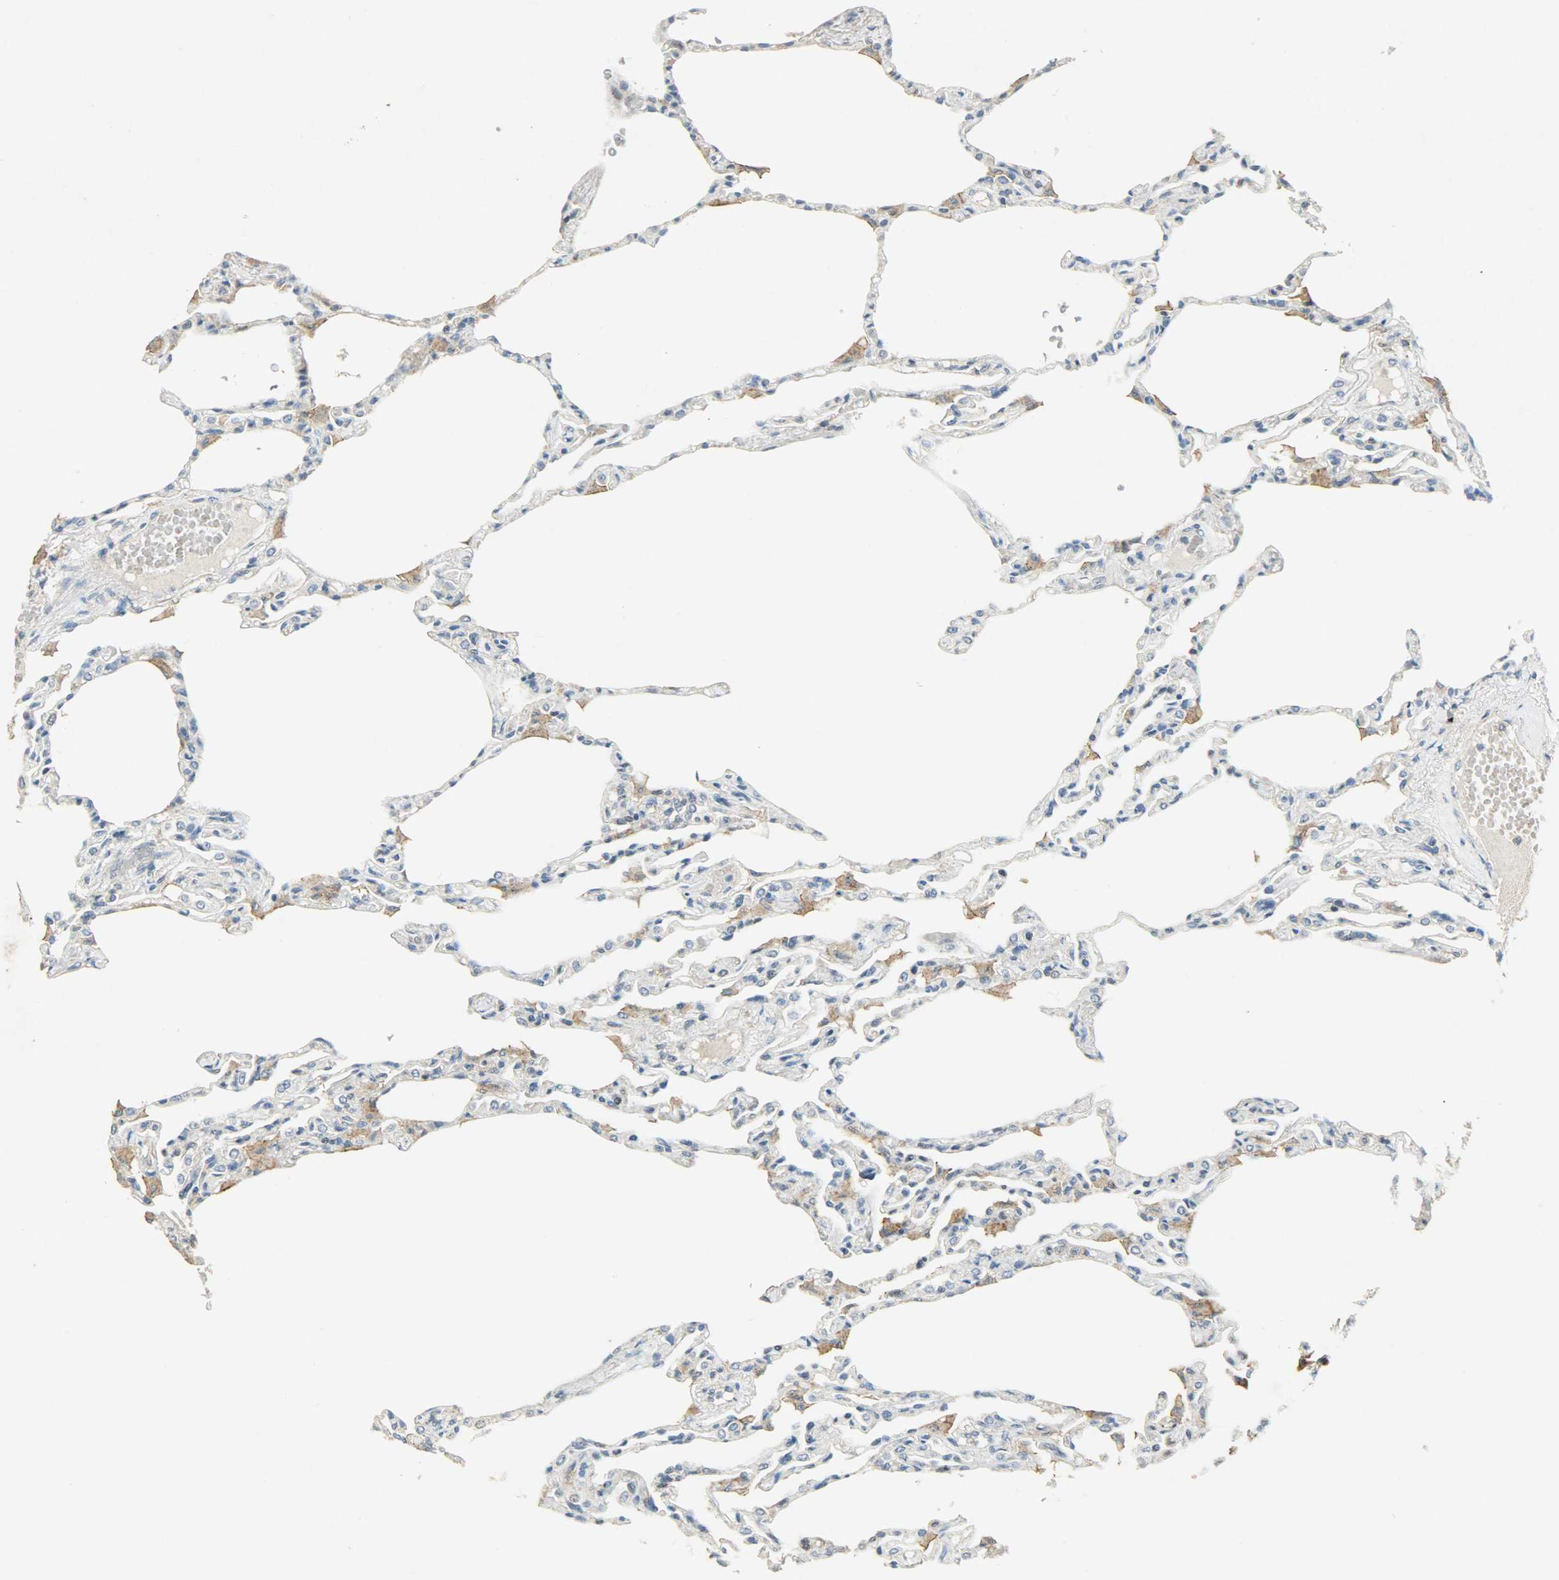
{"staining": {"intensity": "negative", "quantity": "none", "location": "none"}, "tissue": "lung", "cell_type": "Alveolar cells", "image_type": "normal", "snomed": [{"axis": "morphology", "description": "Normal tissue, NOS"}, {"axis": "topography", "description": "Lung"}], "caption": "Lung stained for a protein using immunohistochemistry (IHC) exhibits no staining alveolar cells.", "gene": "AURKB", "patient": {"sex": "female", "age": 49}}